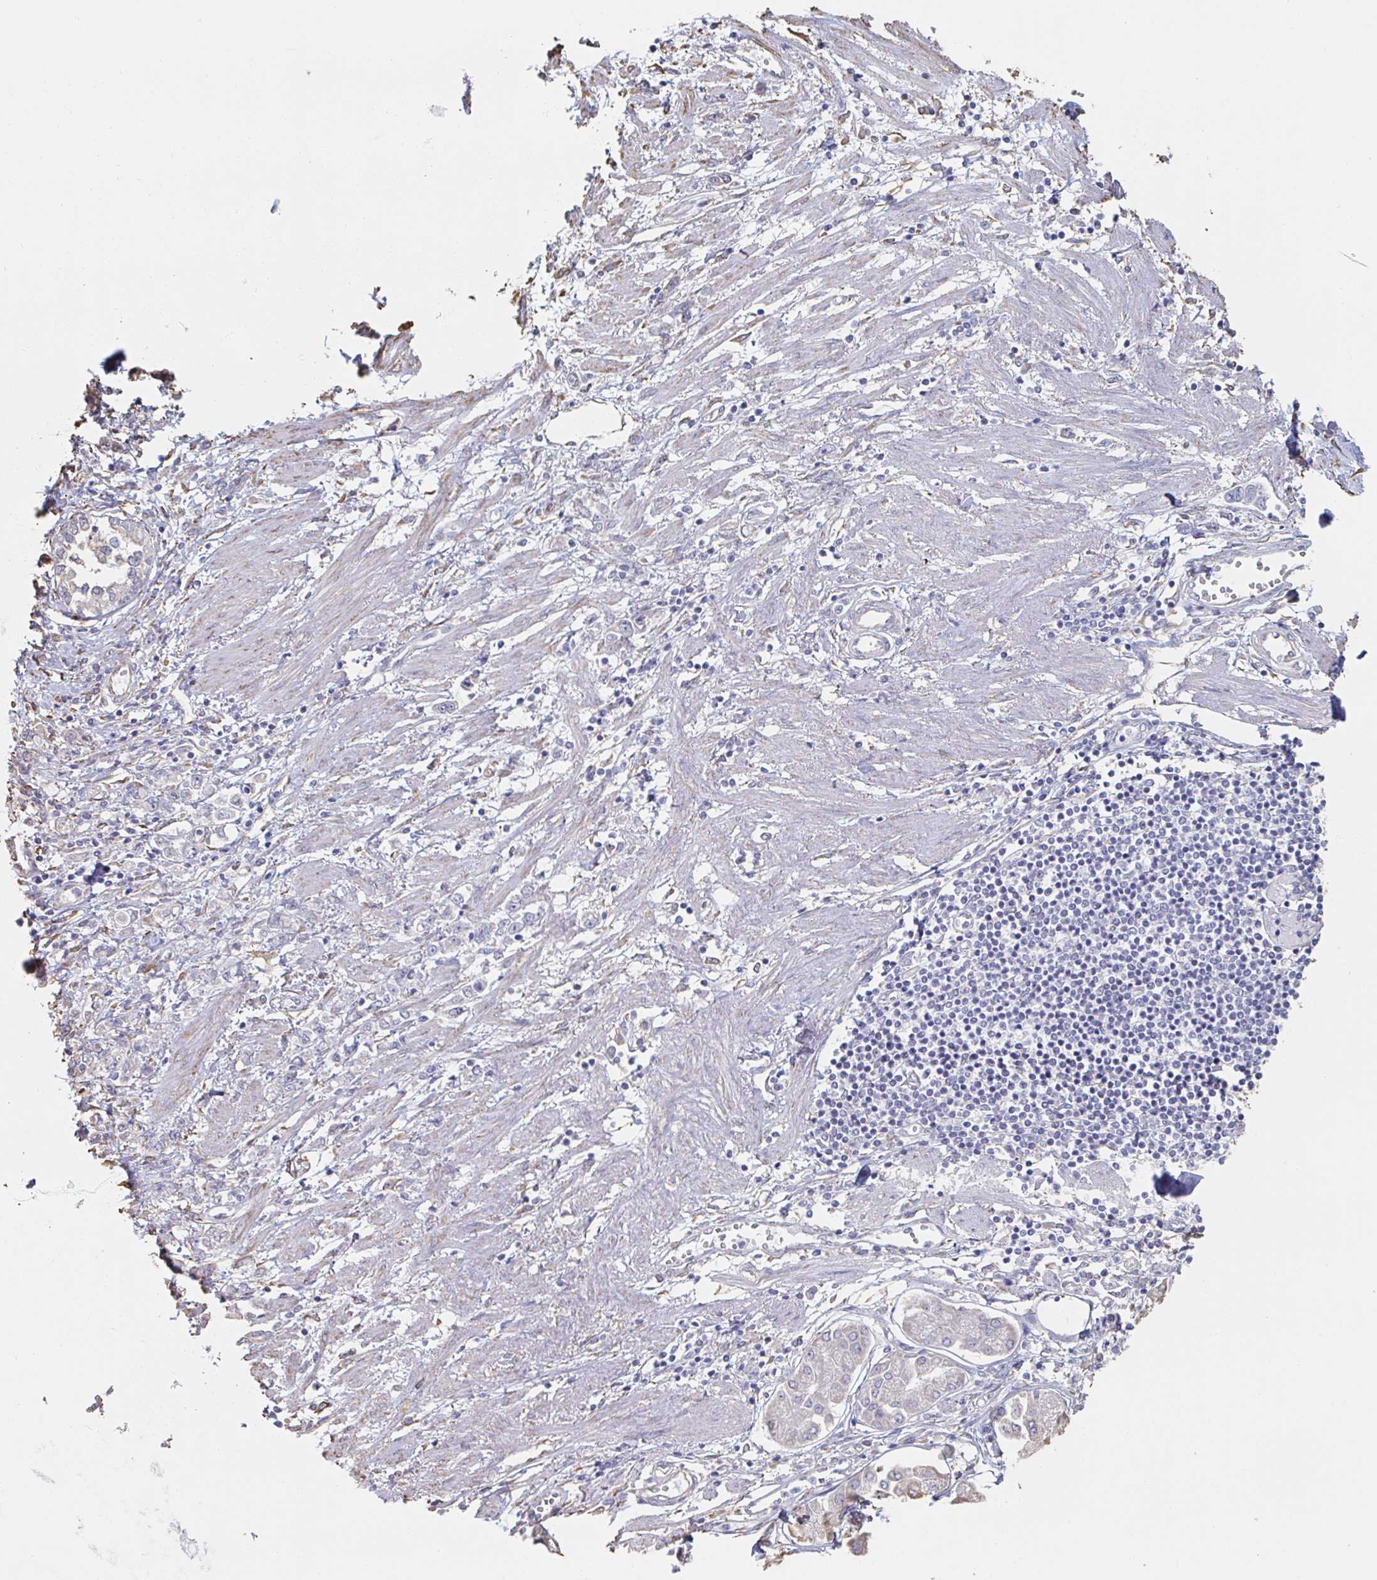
{"staining": {"intensity": "negative", "quantity": "none", "location": "none"}, "tissue": "stomach cancer", "cell_type": "Tumor cells", "image_type": "cancer", "snomed": [{"axis": "morphology", "description": "Adenocarcinoma, NOS"}, {"axis": "topography", "description": "Stomach"}], "caption": "Immunohistochemistry of human stomach adenocarcinoma displays no staining in tumor cells.", "gene": "RAB5IF", "patient": {"sex": "female", "age": 76}}